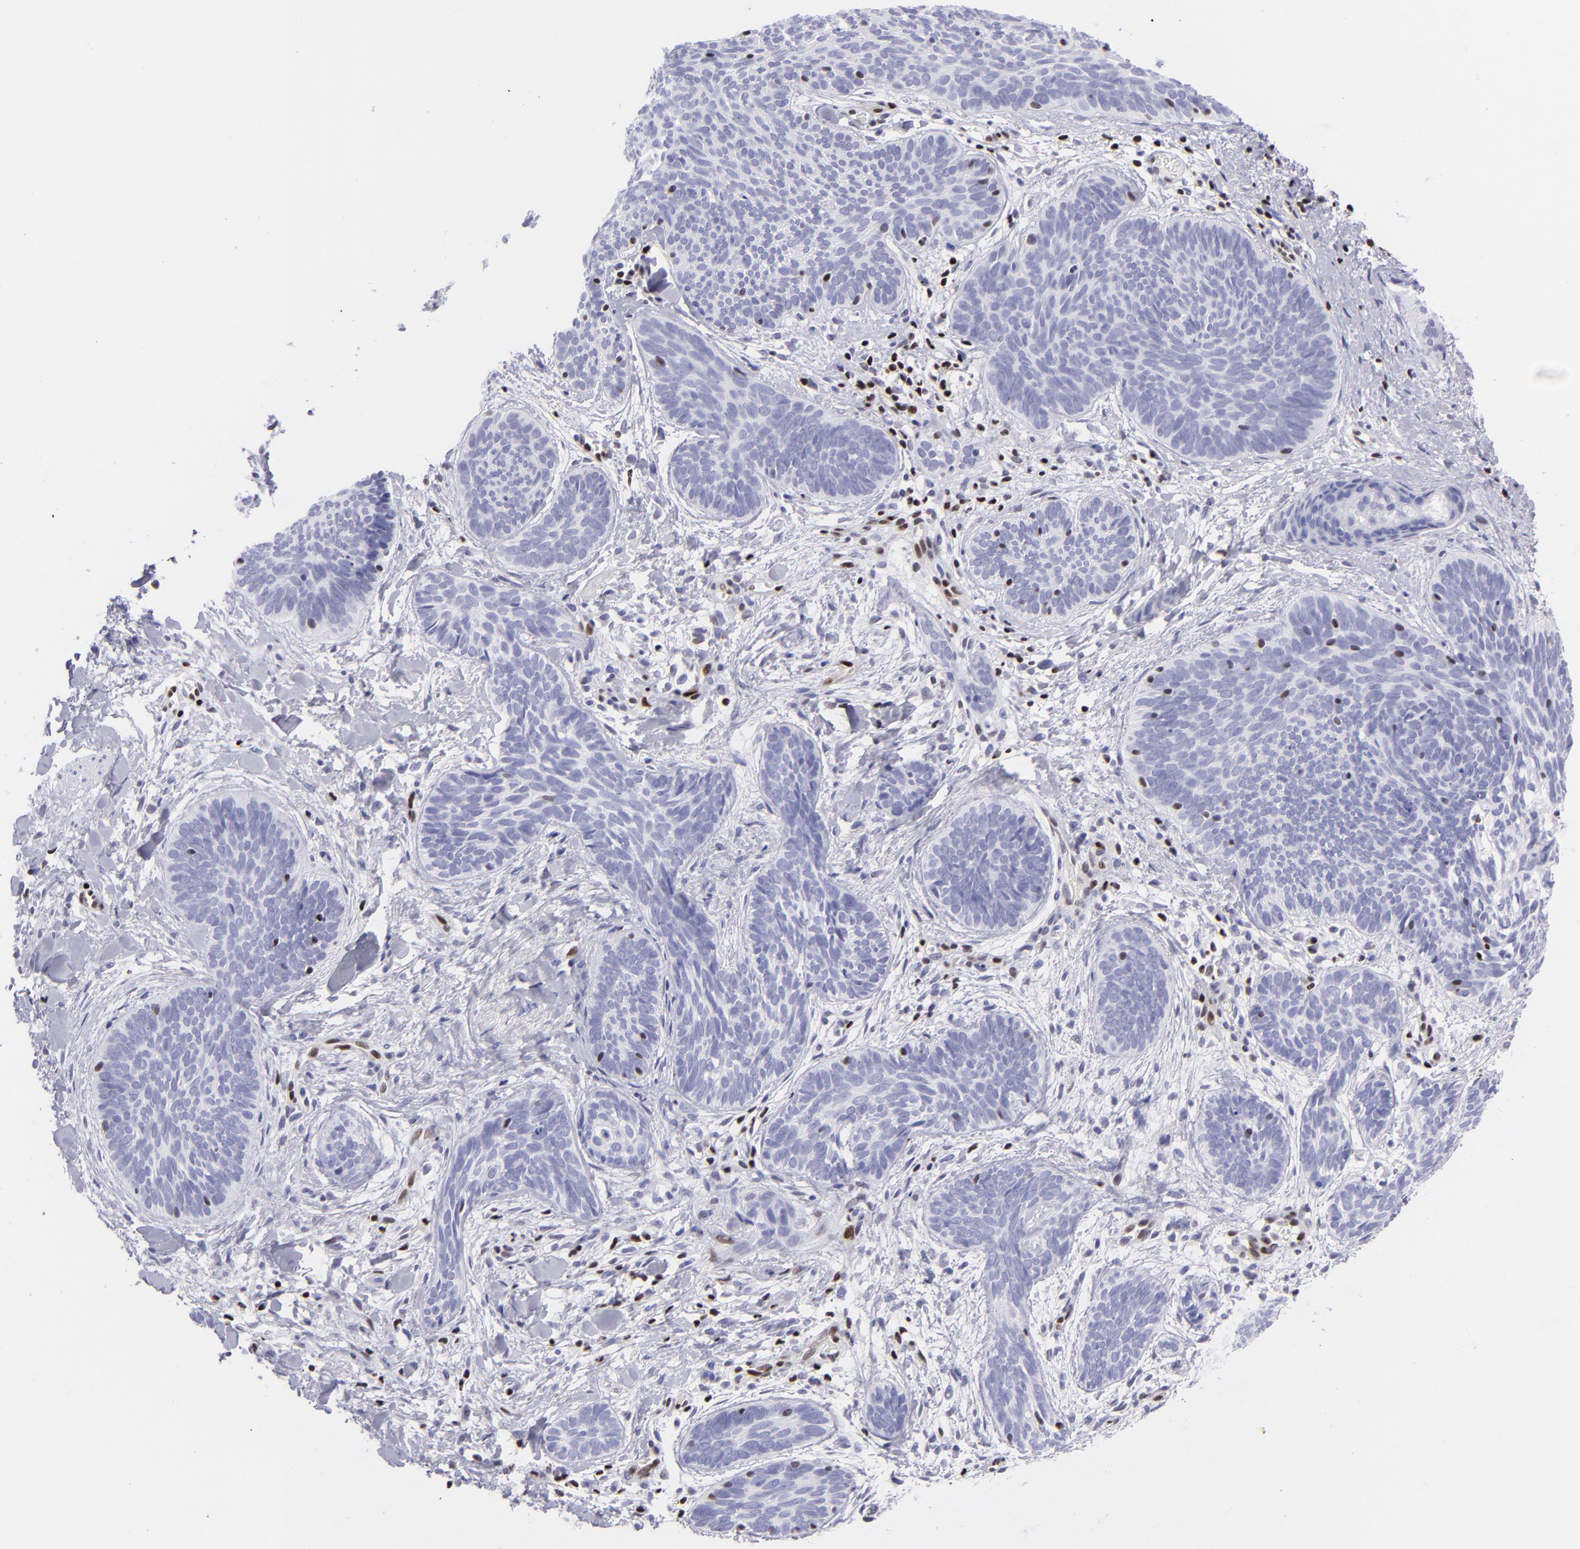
{"staining": {"intensity": "negative", "quantity": "none", "location": "none"}, "tissue": "skin cancer", "cell_type": "Tumor cells", "image_type": "cancer", "snomed": [{"axis": "morphology", "description": "Basal cell carcinoma"}, {"axis": "topography", "description": "Skin"}], "caption": "Basal cell carcinoma (skin) was stained to show a protein in brown. There is no significant expression in tumor cells.", "gene": "ETS1", "patient": {"sex": "female", "age": 81}}